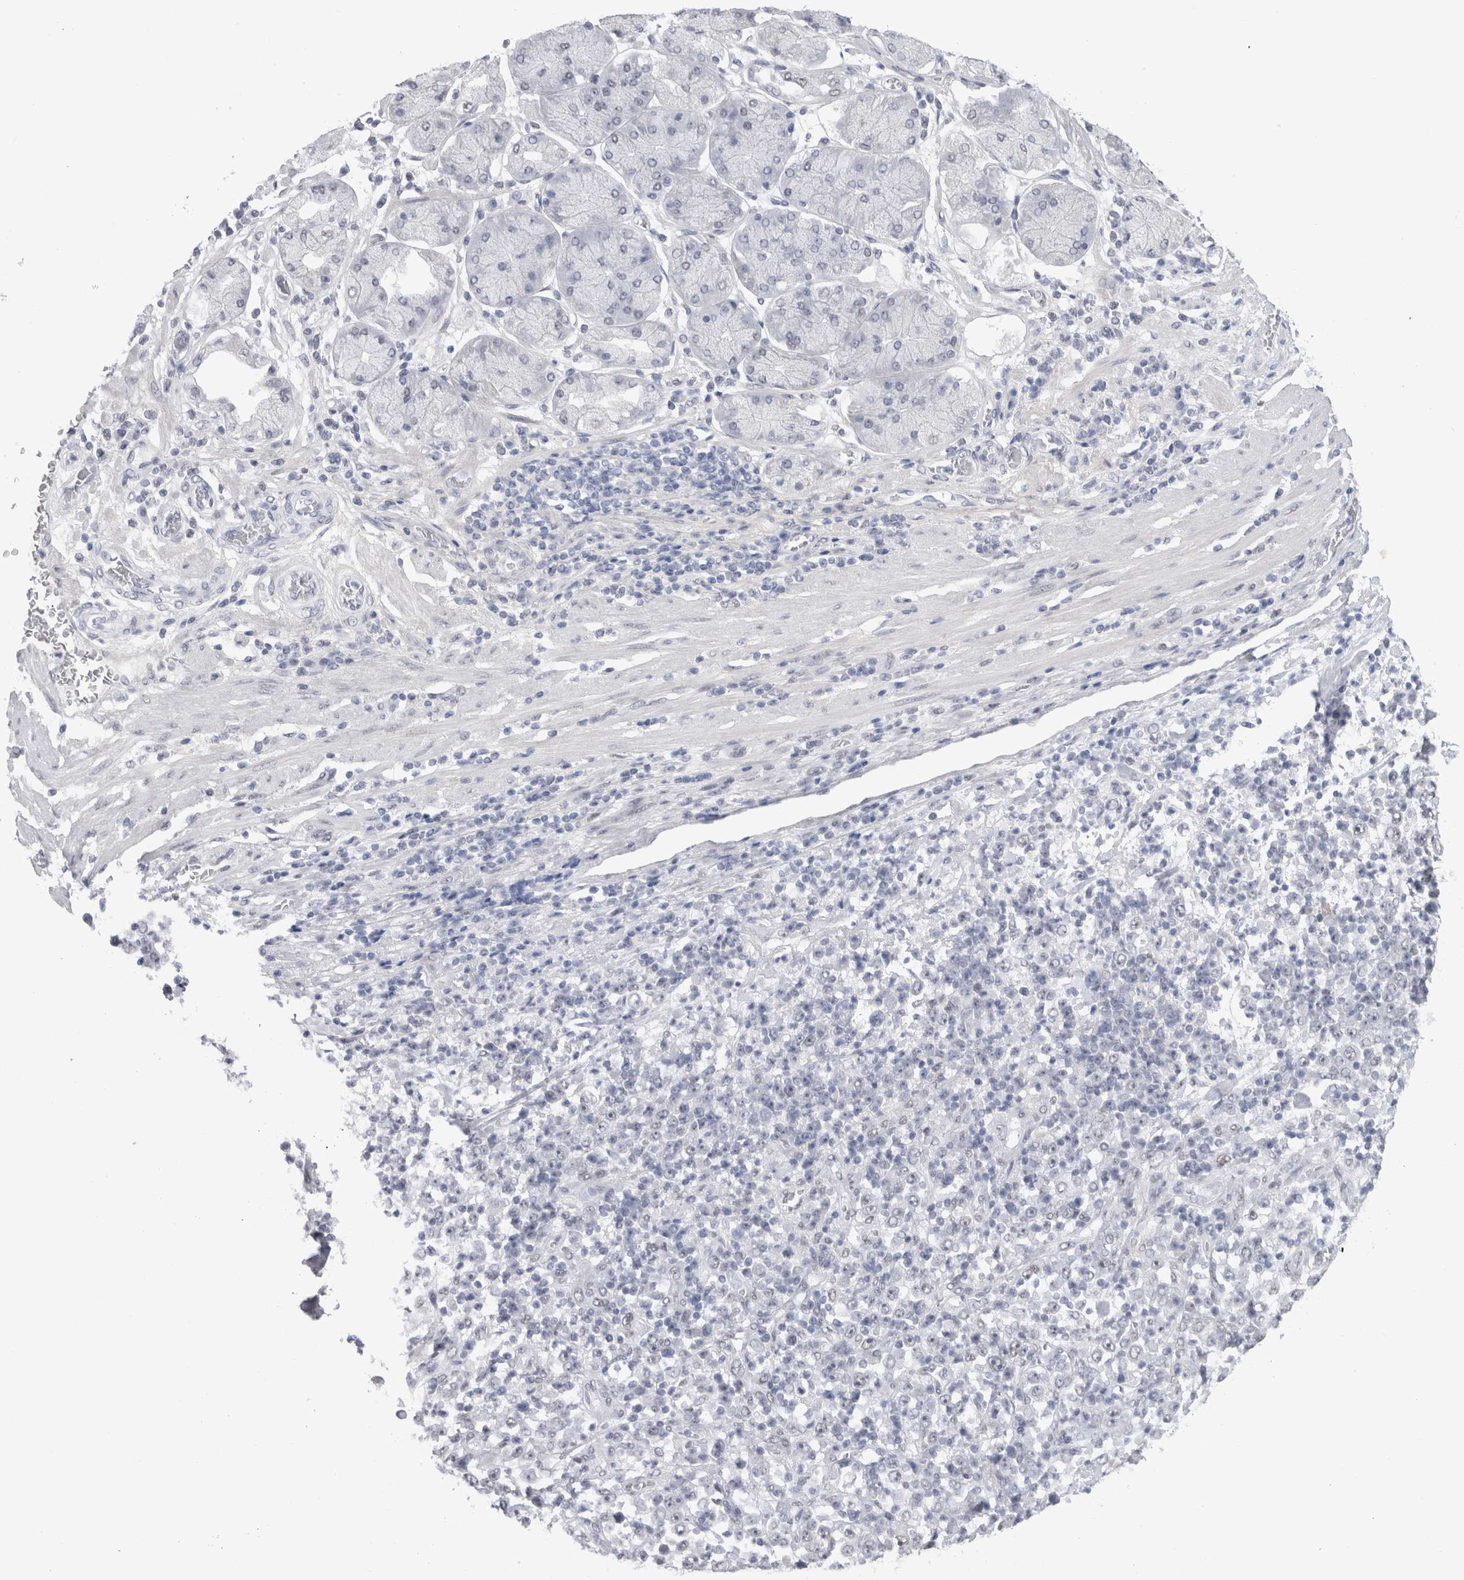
{"staining": {"intensity": "negative", "quantity": "none", "location": "none"}, "tissue": "stomach cancer", "cell_type": "Tumor cells", "image_type": "cancer", "snomed": [{"axis": "morphology", "description": "Normal tissue, NOS"}, {"axis": "morphology", "description": "Adenocarcinoma, NOS"}, {"axis": "topography", "description": "Stomach, upper"}, {"axis": "topography", "description": "Stomach"}], "caption": "The micrograph demonstrates no staining of tumor cells in stomach adenocarcinoma.", "gene": "API5", "patient": {"sex": "male", "age": 59}}